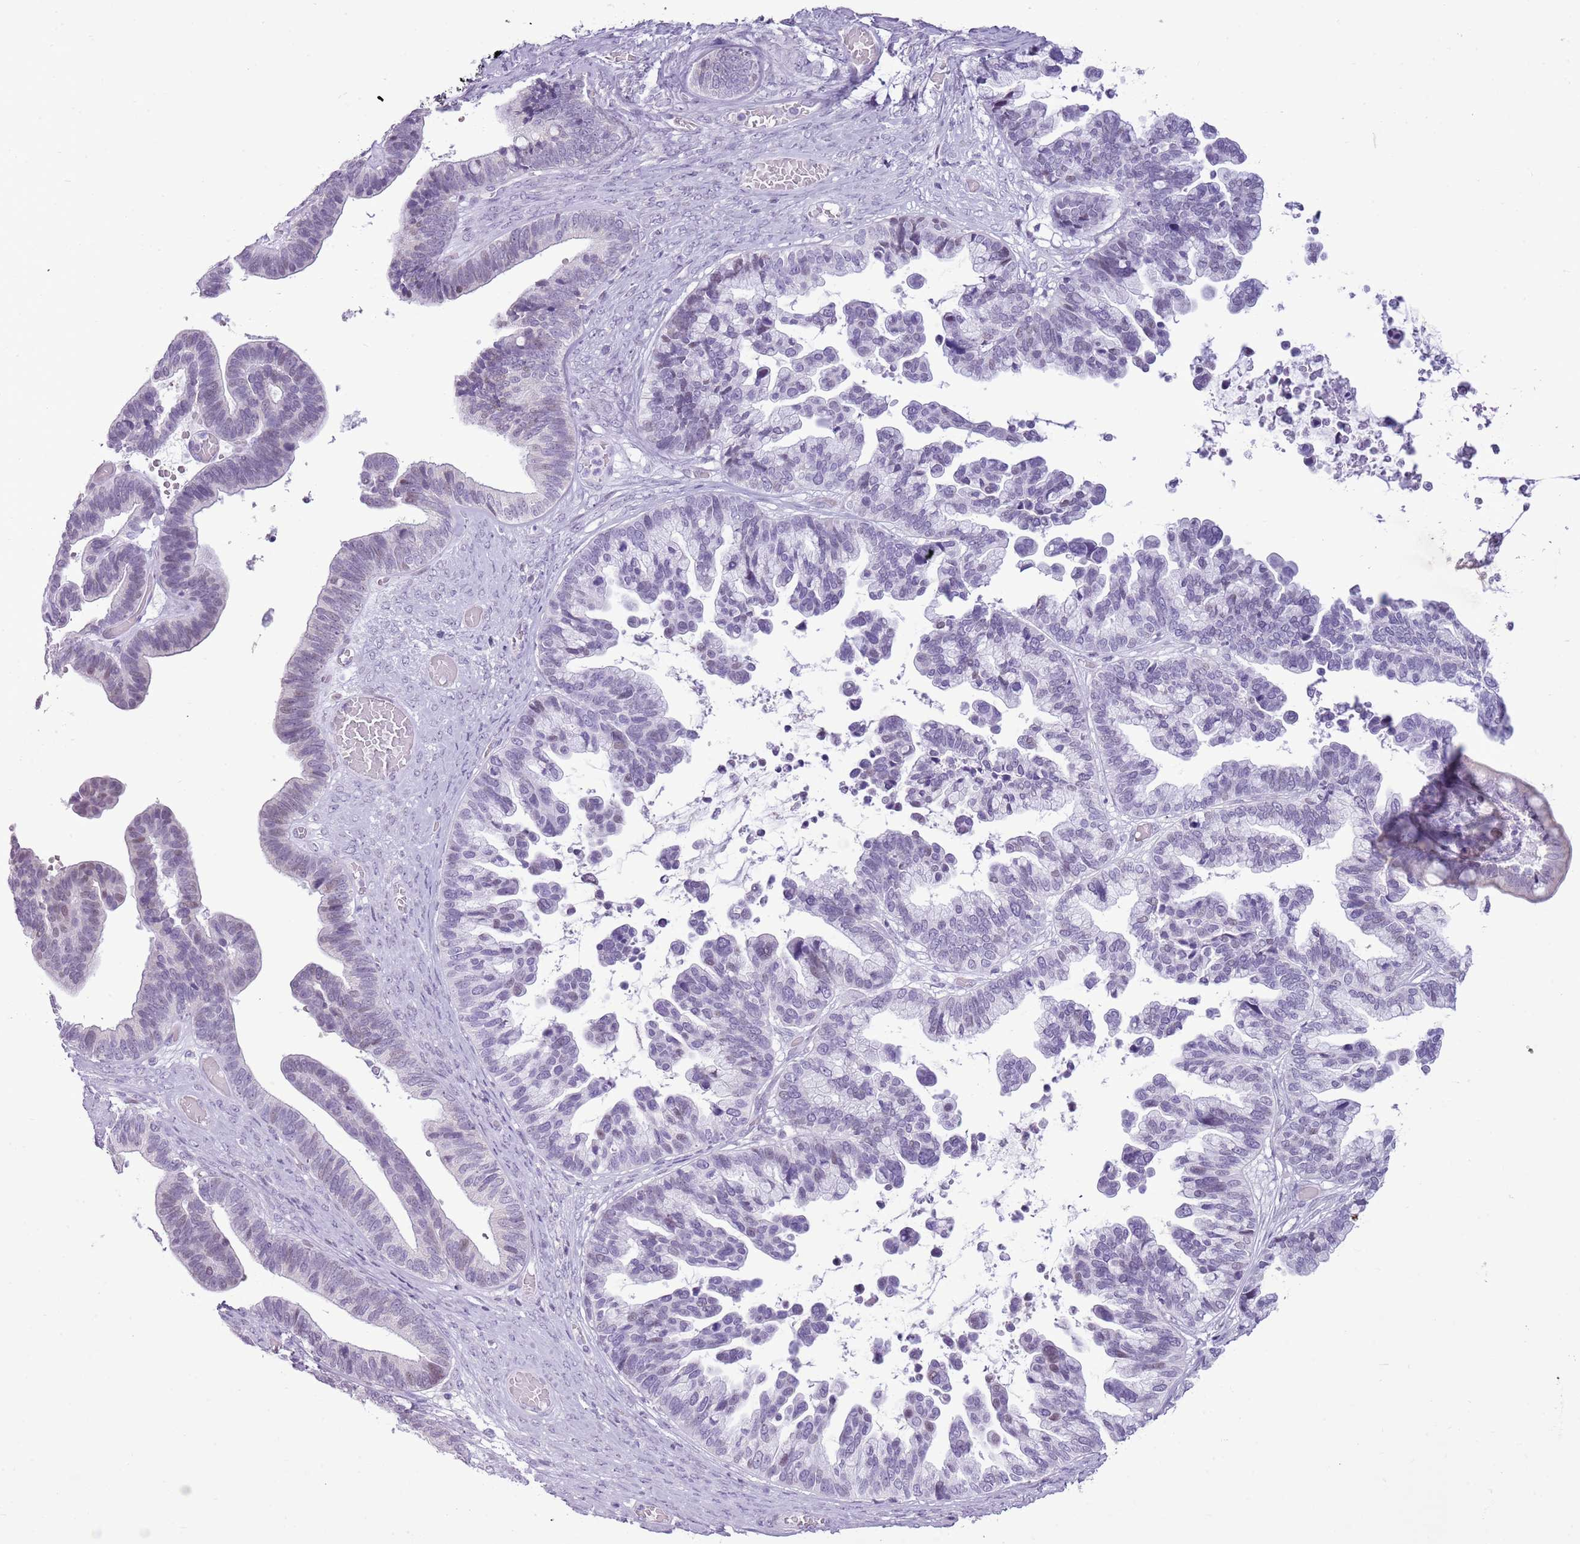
{"staining": {"intensity": "negative", "quantity": "none", "location": "none"}, "tissue": "ovarian cancer", "cell_type": "Tumor cells", "image_type": "cancer", "snomed": [{"axis": "morphology", "description": "Cystadenocarcinoma, serous, NOS"}, {"axis": "topography", "description": "Ovary"}], "caption": "Immunohistochemical staining of ovarian cancer (serous cystadenocarcinoma) demonstrates no significant staining in tumor cells.", "gene": "RPL3L", "patient": {"sex": "female", "age": 56}}